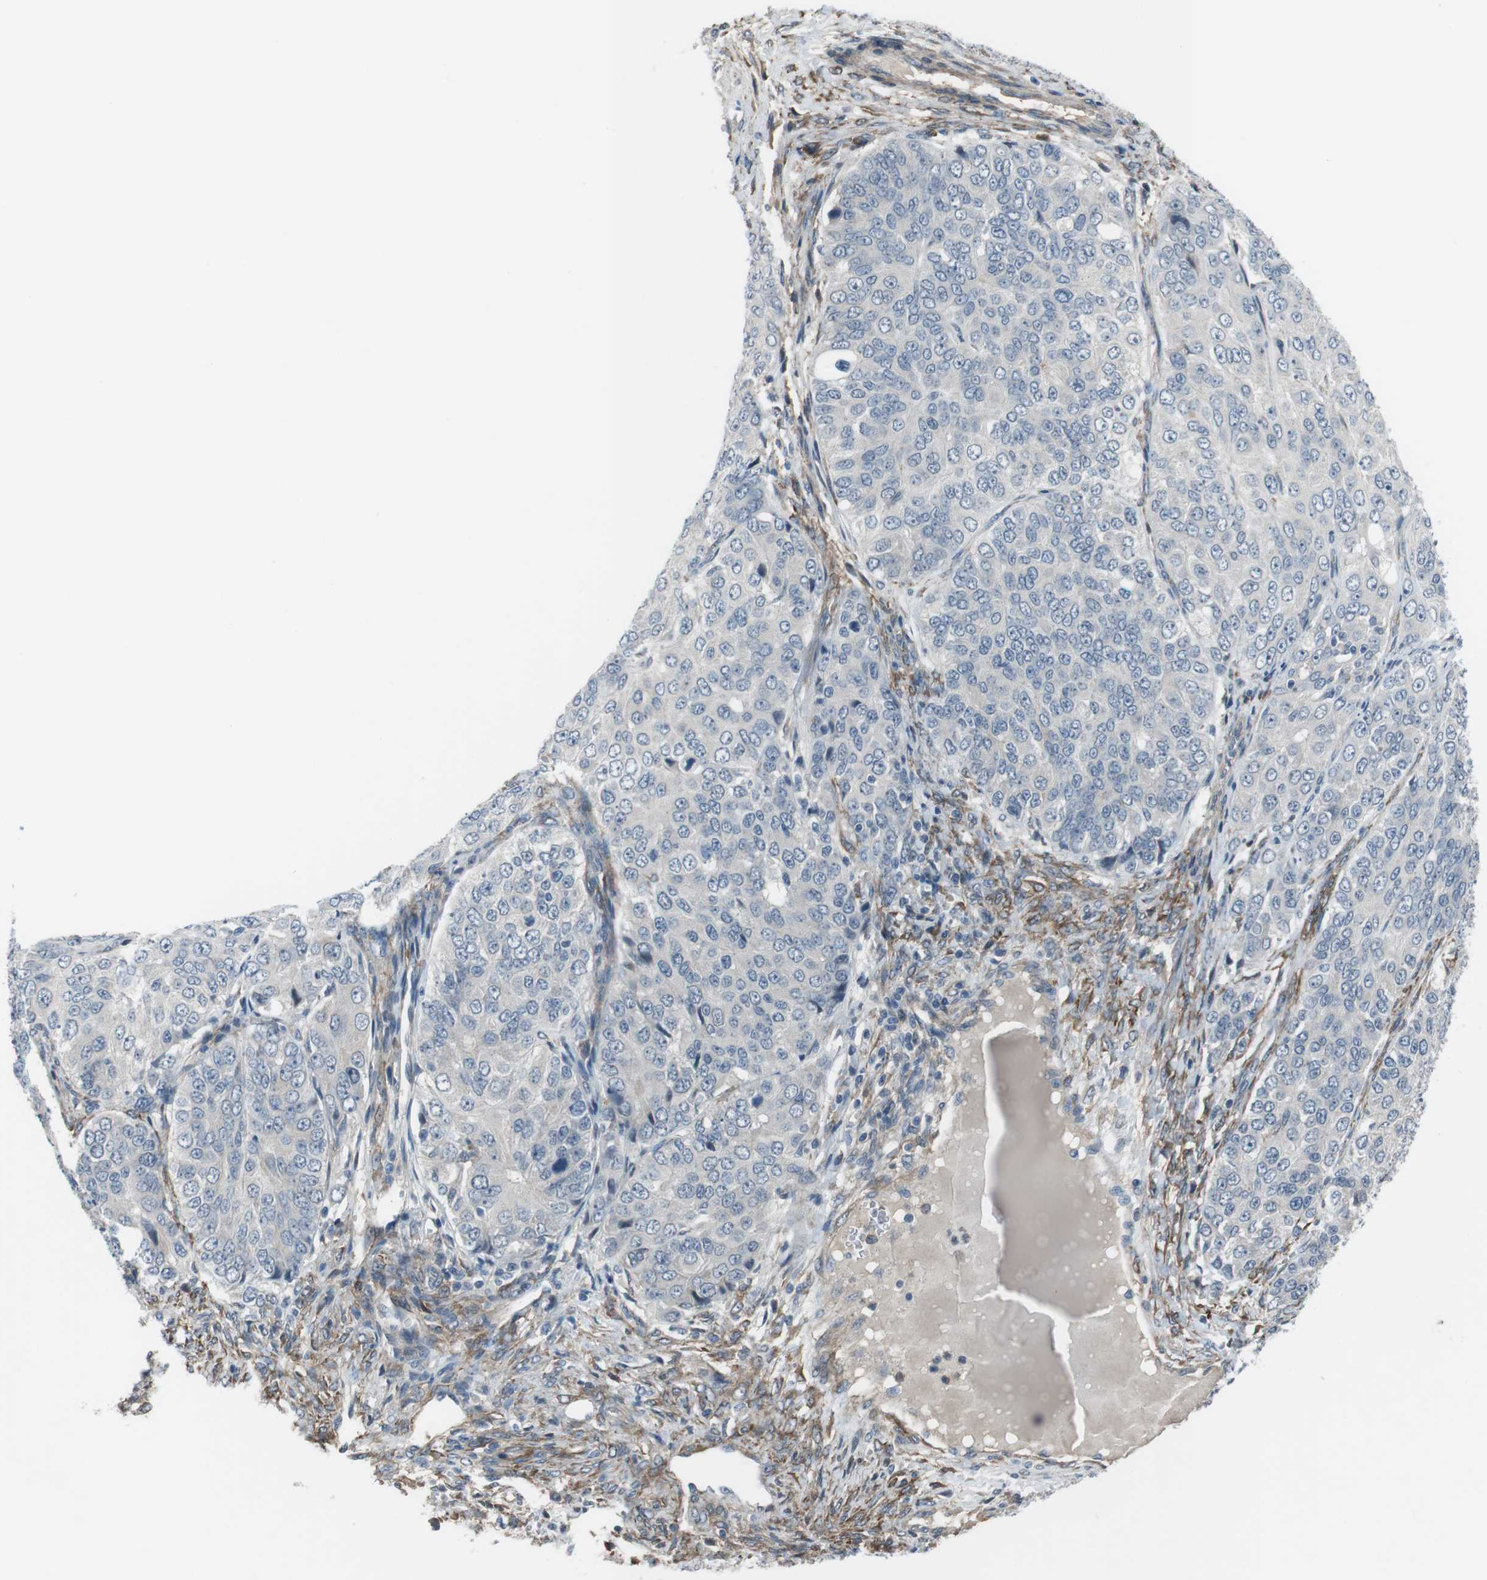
{"staining": {"intensity": "negative", "quantity": "none", "location": "none"}, "tissue": "ovarian cancer", "cell_type": "Tumor cells", "image_type": "cancer", "snomed": [{"axis": "morphology", "description": "Carcinoma, endometroid"}, {"axis": "topography", "description": "Ovary"}], "caption": "IHC micrograph of endometroid carcinoma (ovarian) stained for a protein (brown), which displays no expression in tumor cells.", "gene": "ANK2", "patient": {"sex": "female", "age": 51}}